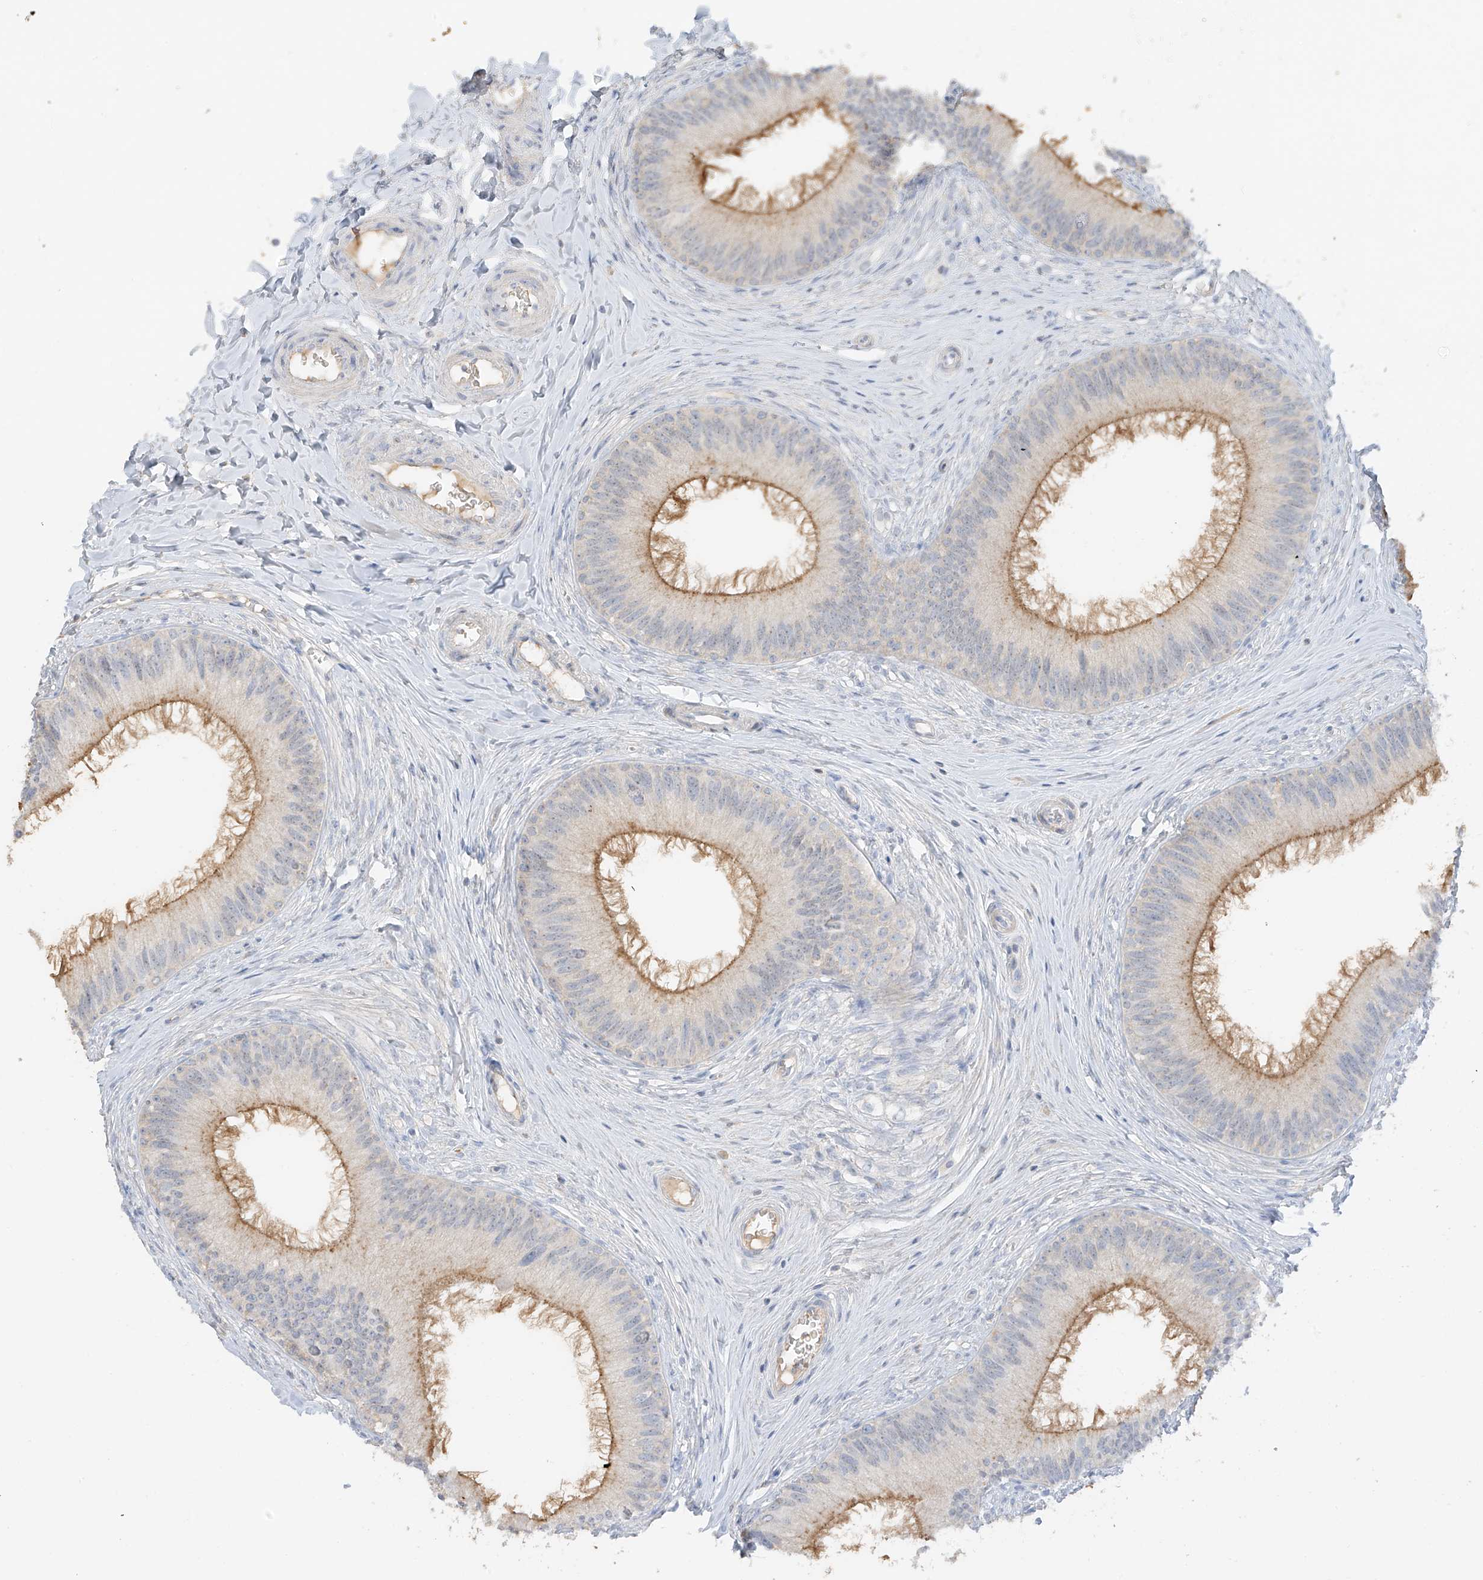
{"staining": {"intensity": "moderate", "quantity": "25%-75%", "location": "cytoplasmic/membranous"}, "tissue": "epididymis", "cell_type": "Glandular cells", "image_type": "normal", "snomed": [{"axis": "morphology", "description": "Normal tissue, NOS"}, {"axis": "topography", "description": "Epididymis"}], "caption": "Protein analysis of normal epididymis demonstrates moderate cytoplasmic/membranous positivity in about 25%-75% of glandular cells.", "gene": "ZBTB41", "patient": {"sex": "male", "age": 27}}